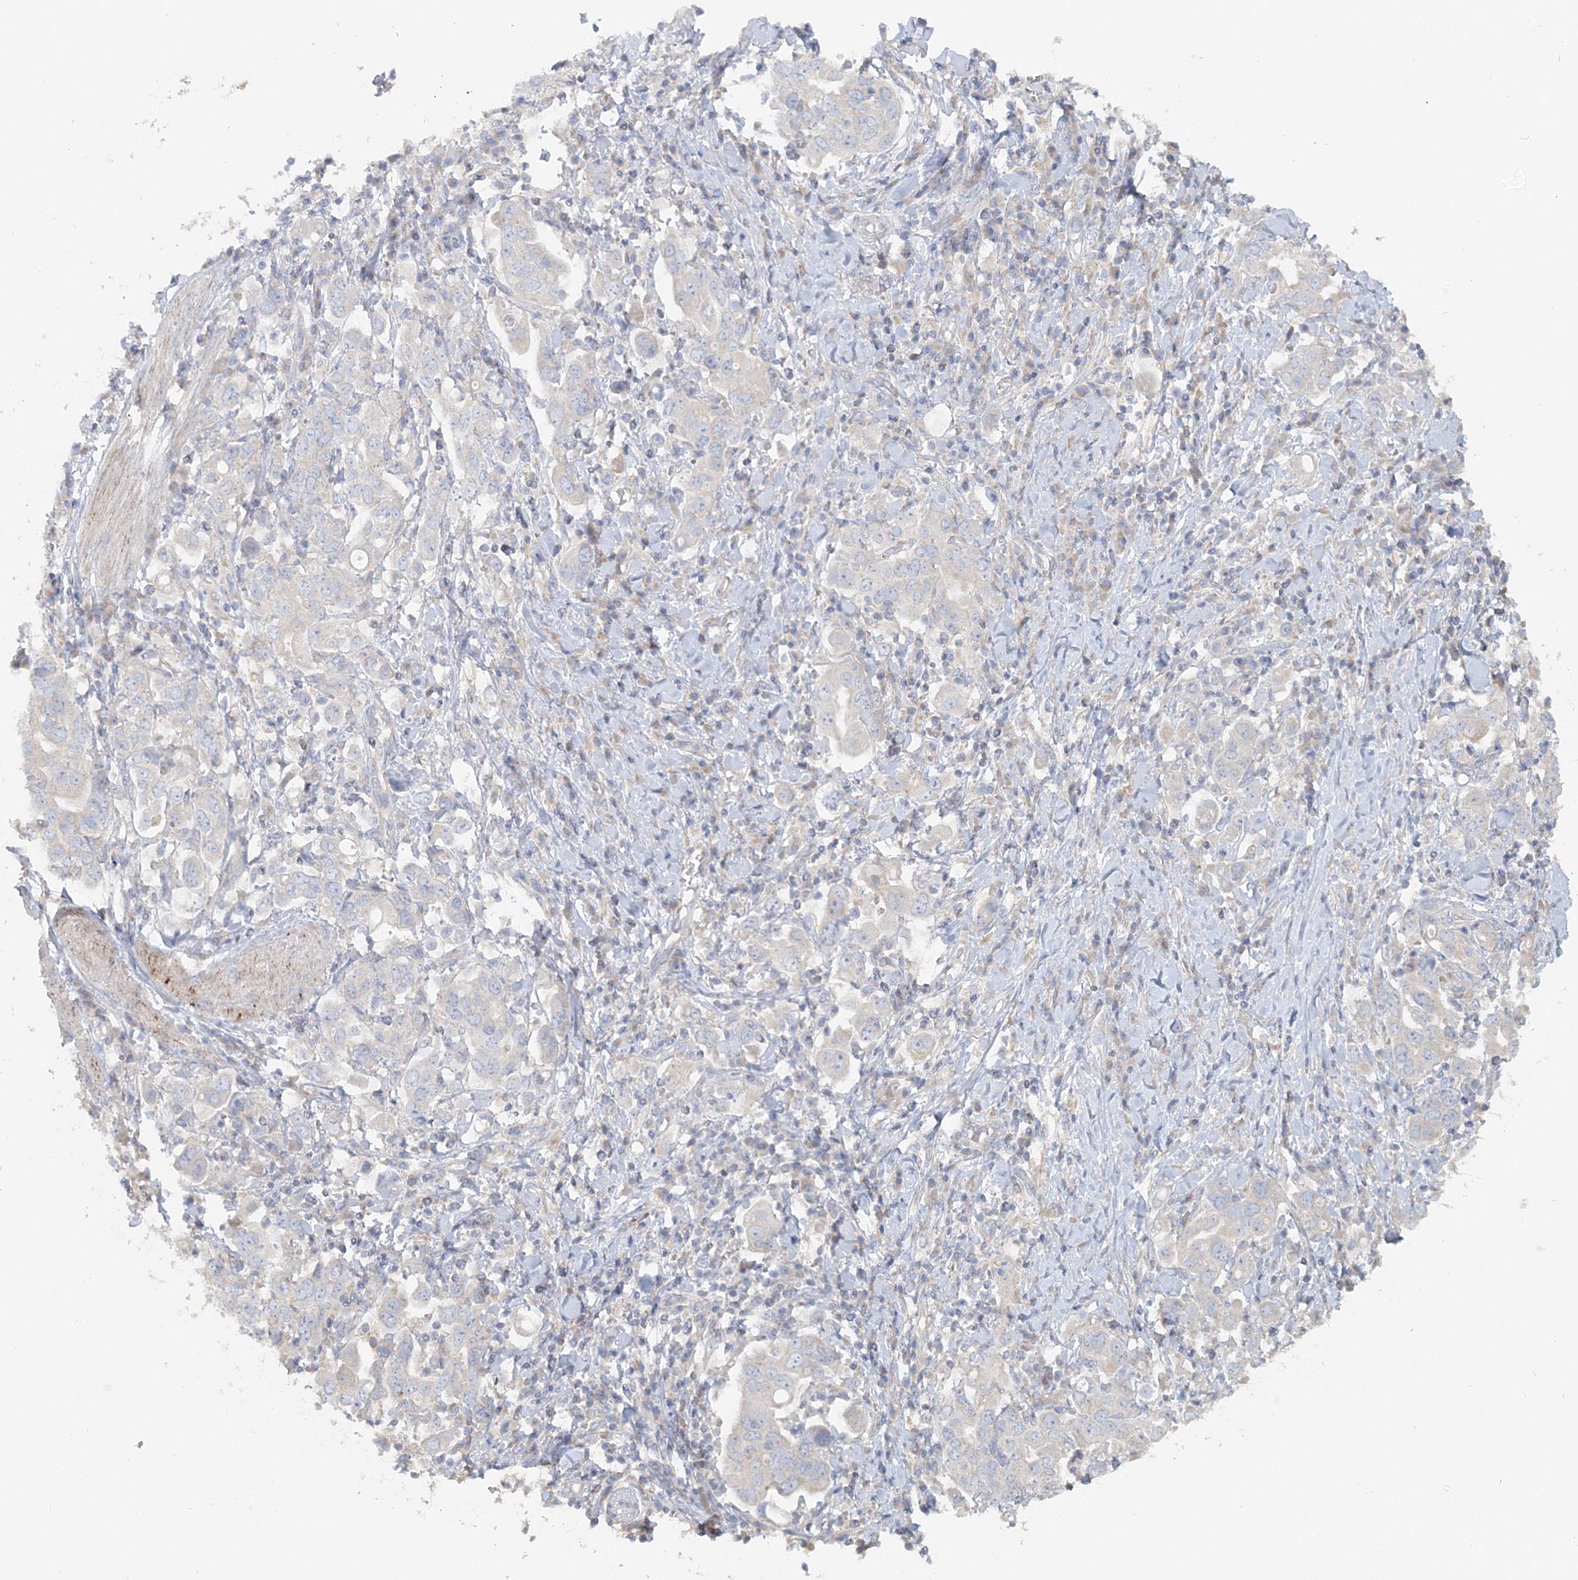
{"staining": {"intensity": "negative", "quantity": "none", "location": "none"}, "tissue": "stomach cancer", "cell_type": "Tumor cells", "image_type": "cancer", "snomed": [{"axis": "morphology", "description": "Adenocarcinoma, NOS"}, {"axis": "topography", "description": "Stomach, upper"}], "caption": "Tumor cells are negative for brown protein staining in stomach adenocarcinoma.", "gene": "TBC1D5", "patient": {"sex": "male", "age": 62}}